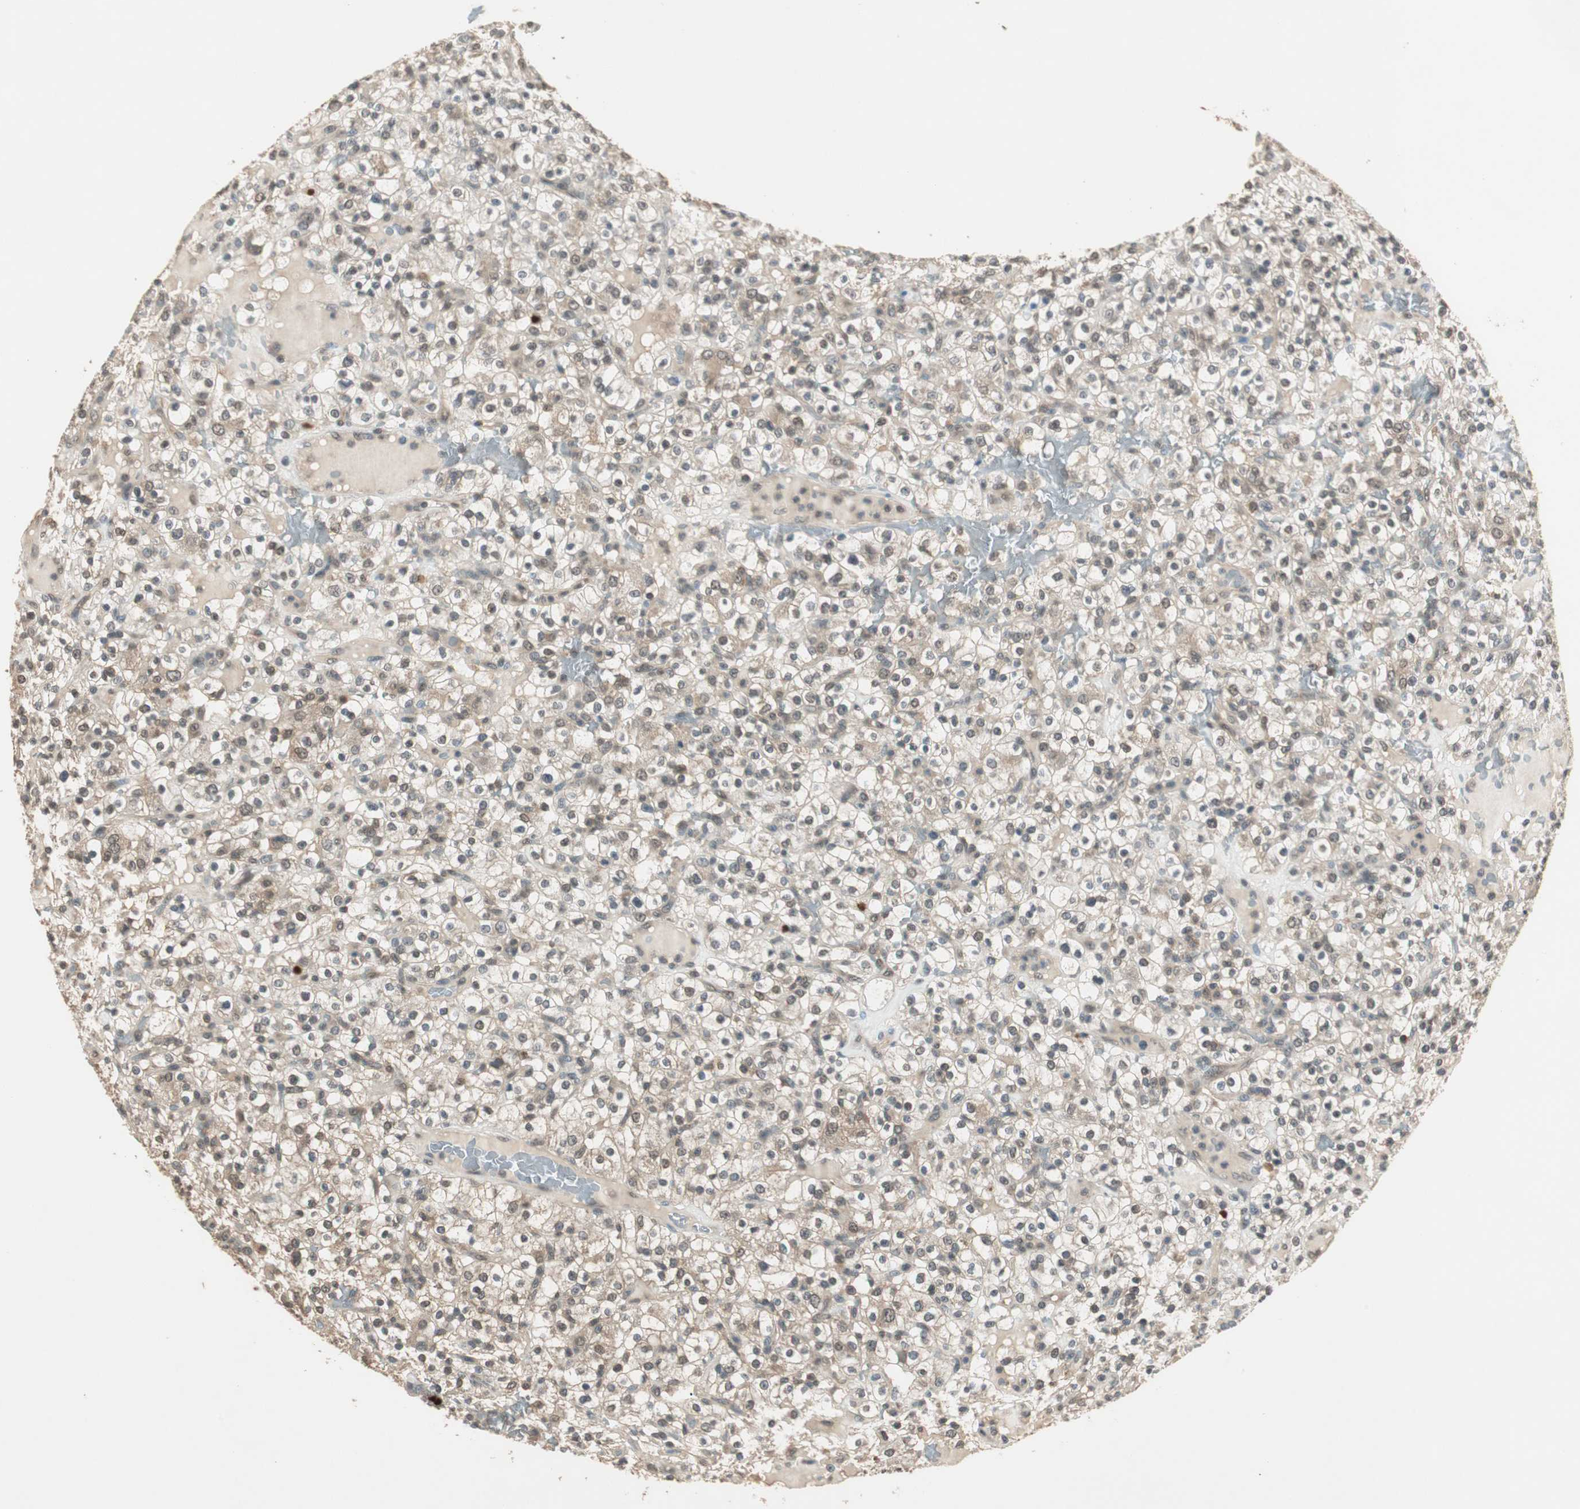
{"staining": {"intensity": "weak", "quantity": "25%-75%", "location": "cytoplasmic/membranous"}, "tissue": "renal cancer", "cell_type": "Tumor cells", "image_type": "cancer", "snomed": [{"axis": "morphology", "description": "Normal tissue, NOS"}, {"axis": "morphology", "description": "Adenocarcinoma, NOS"}, {"axis": "topography", "description": "Kidney"}], "caption": "A brown stain highlights weak cytoplasmic/membranous expression of a protein in human renal adenocarcinoma tumor cells.", "gene": "USP5", "patient": {"sex": "female", "age": 72}}